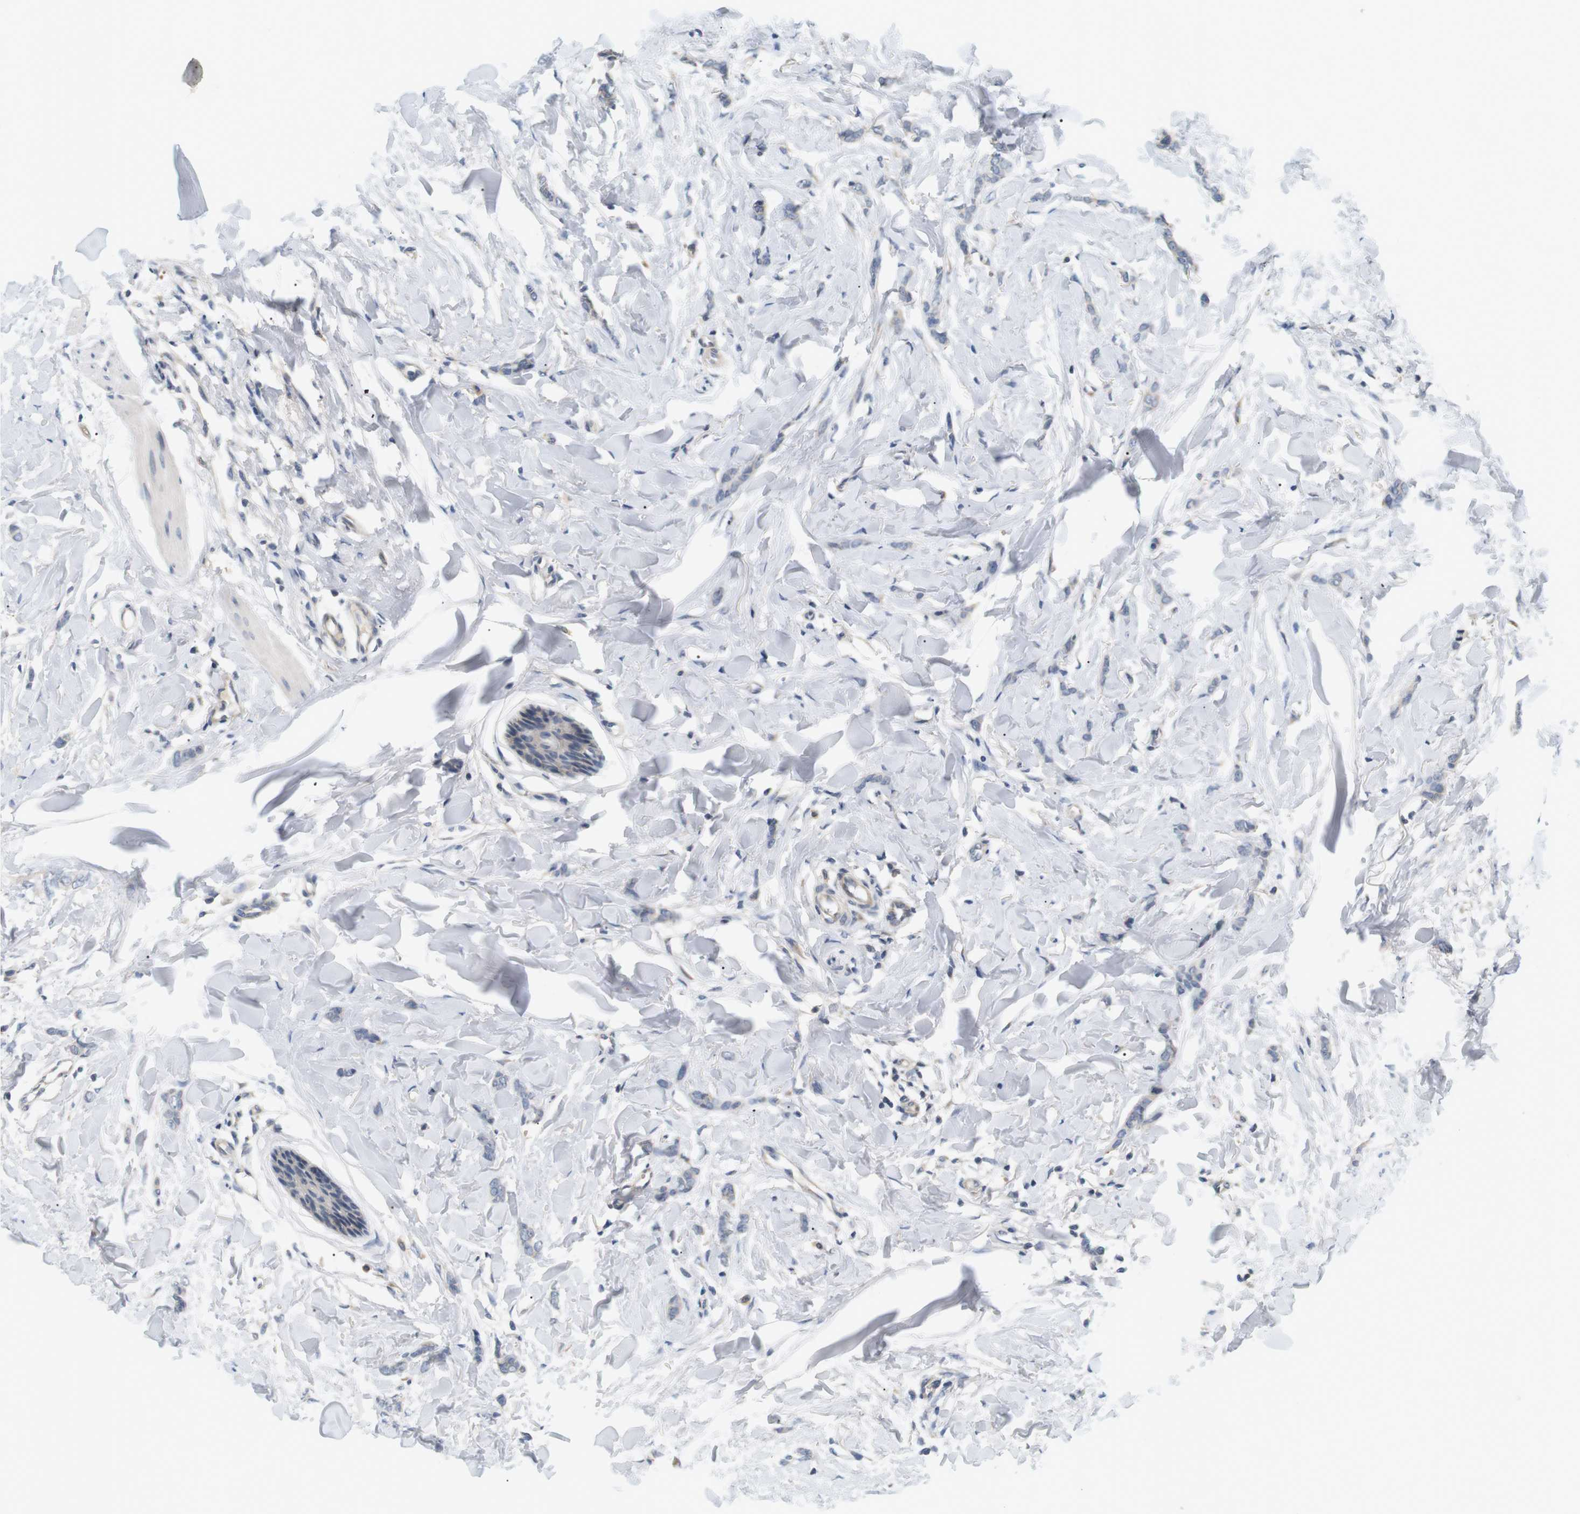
{"staining": {"intensity": "negative", "quantity": "none", "location": "none"}, "tissue": "breast cancer", "cell_type": "Tumor cells", "image_type": "cancer", "snomed": [{"axis": "morphology", "description": "Lobular carcinoma"}, {"axis": "topography", "description": "Skin"}, {"axis": "topography", "description": "Breast"}], "caption": "DAB (3,3'-diaminobenzidine) immunohistochemical staining of breast cancer (lobular carcinoma) exhibits no significant expression in tumor cells.", "gene": "EVA1C", "patient": {"sex": "female", "age": 46}}